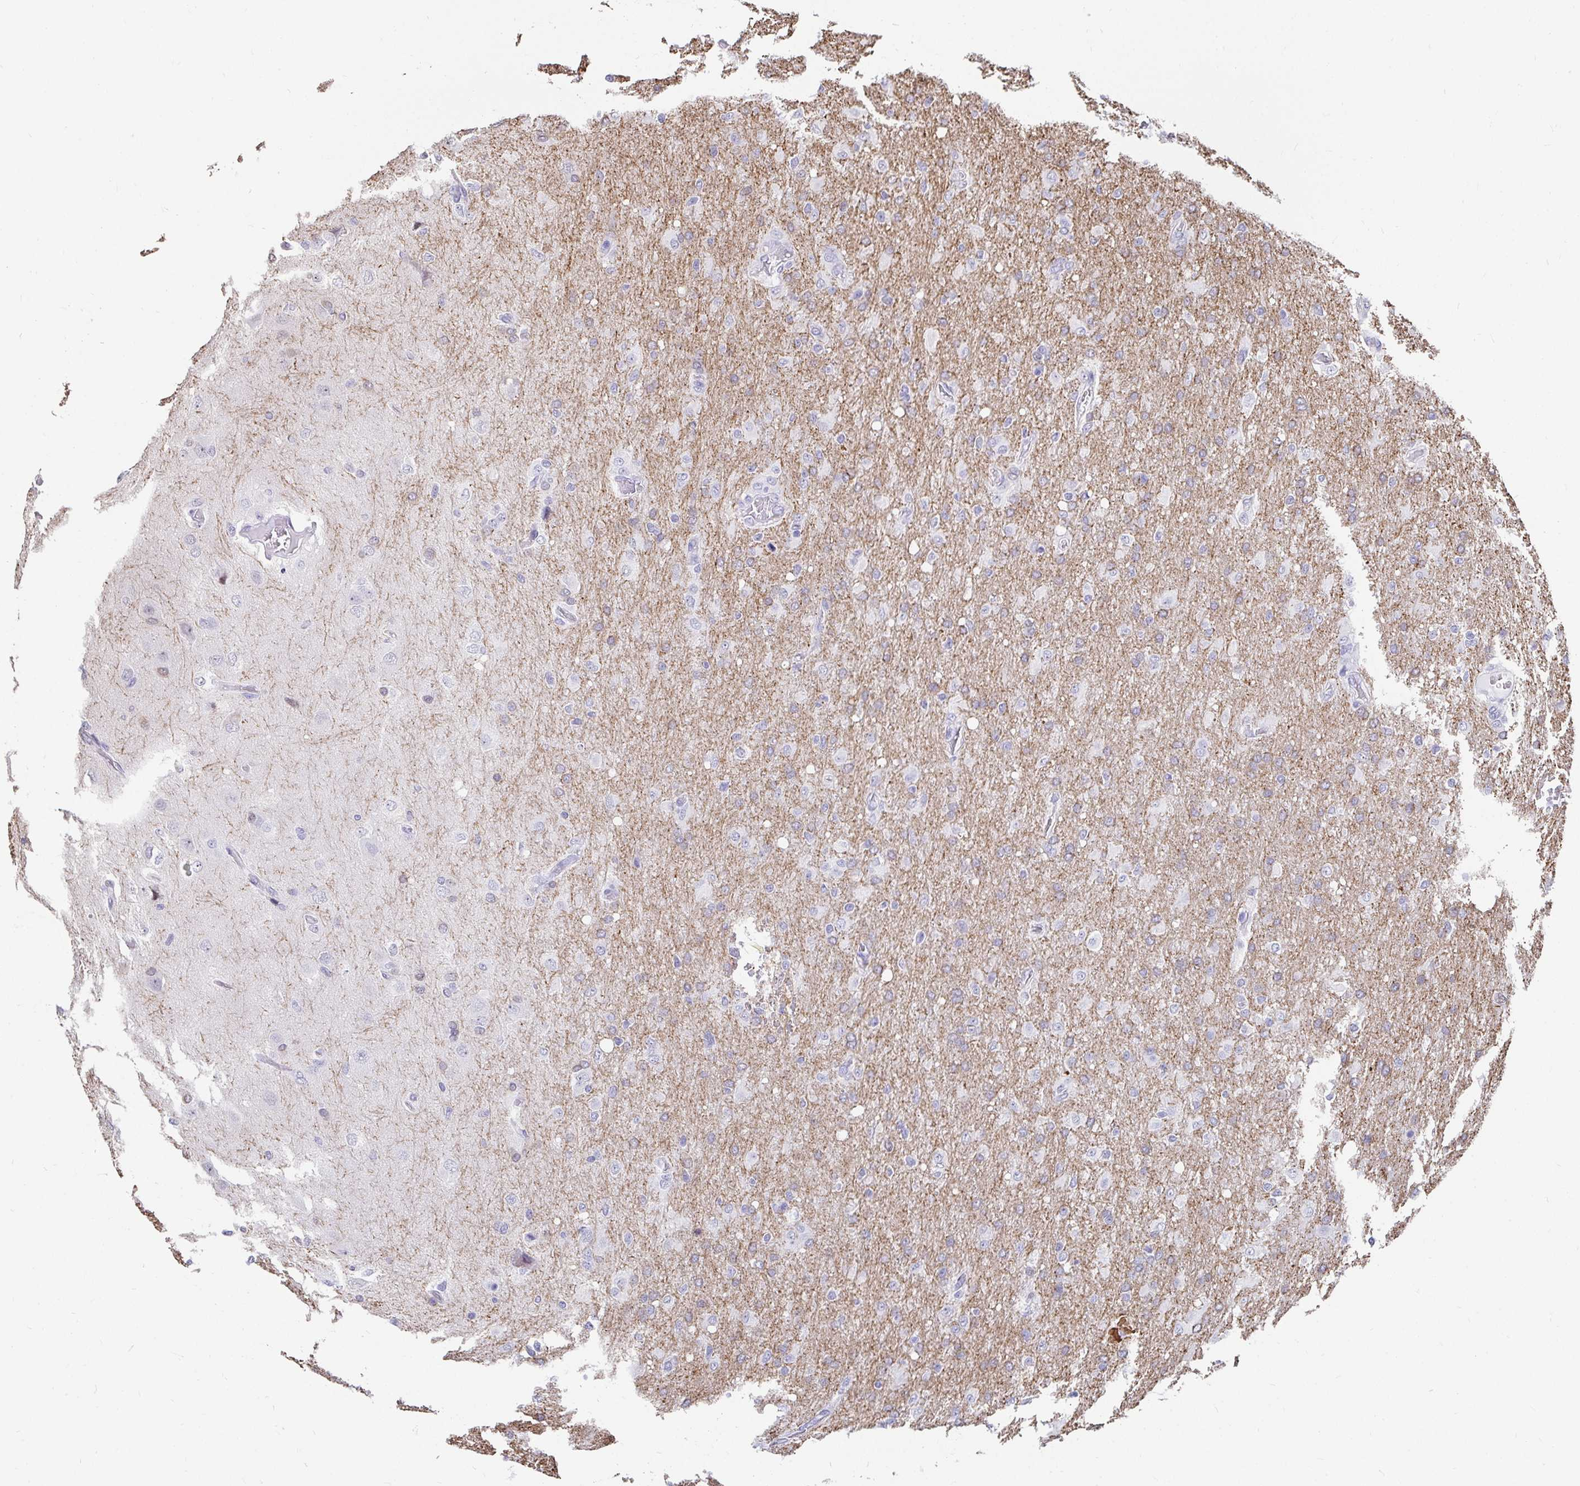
{"staining": {"intensity": "negative", "quantity": "none", "location": "none"}, "tissue": "glioma", "cell_type": "Tumor cells", "image_type": "cancer", "snomed": [{"axis": "morphology", "description": "Glioma, malignant, High grade"}, {"axis": "topography", "description": "Brain"}], "caption": "This is a micrograph of IHC staining of glioma, which shows no staining in tumor cells.", "gene": "ANLN", "patient": {"sex": "male", "age": 53}}